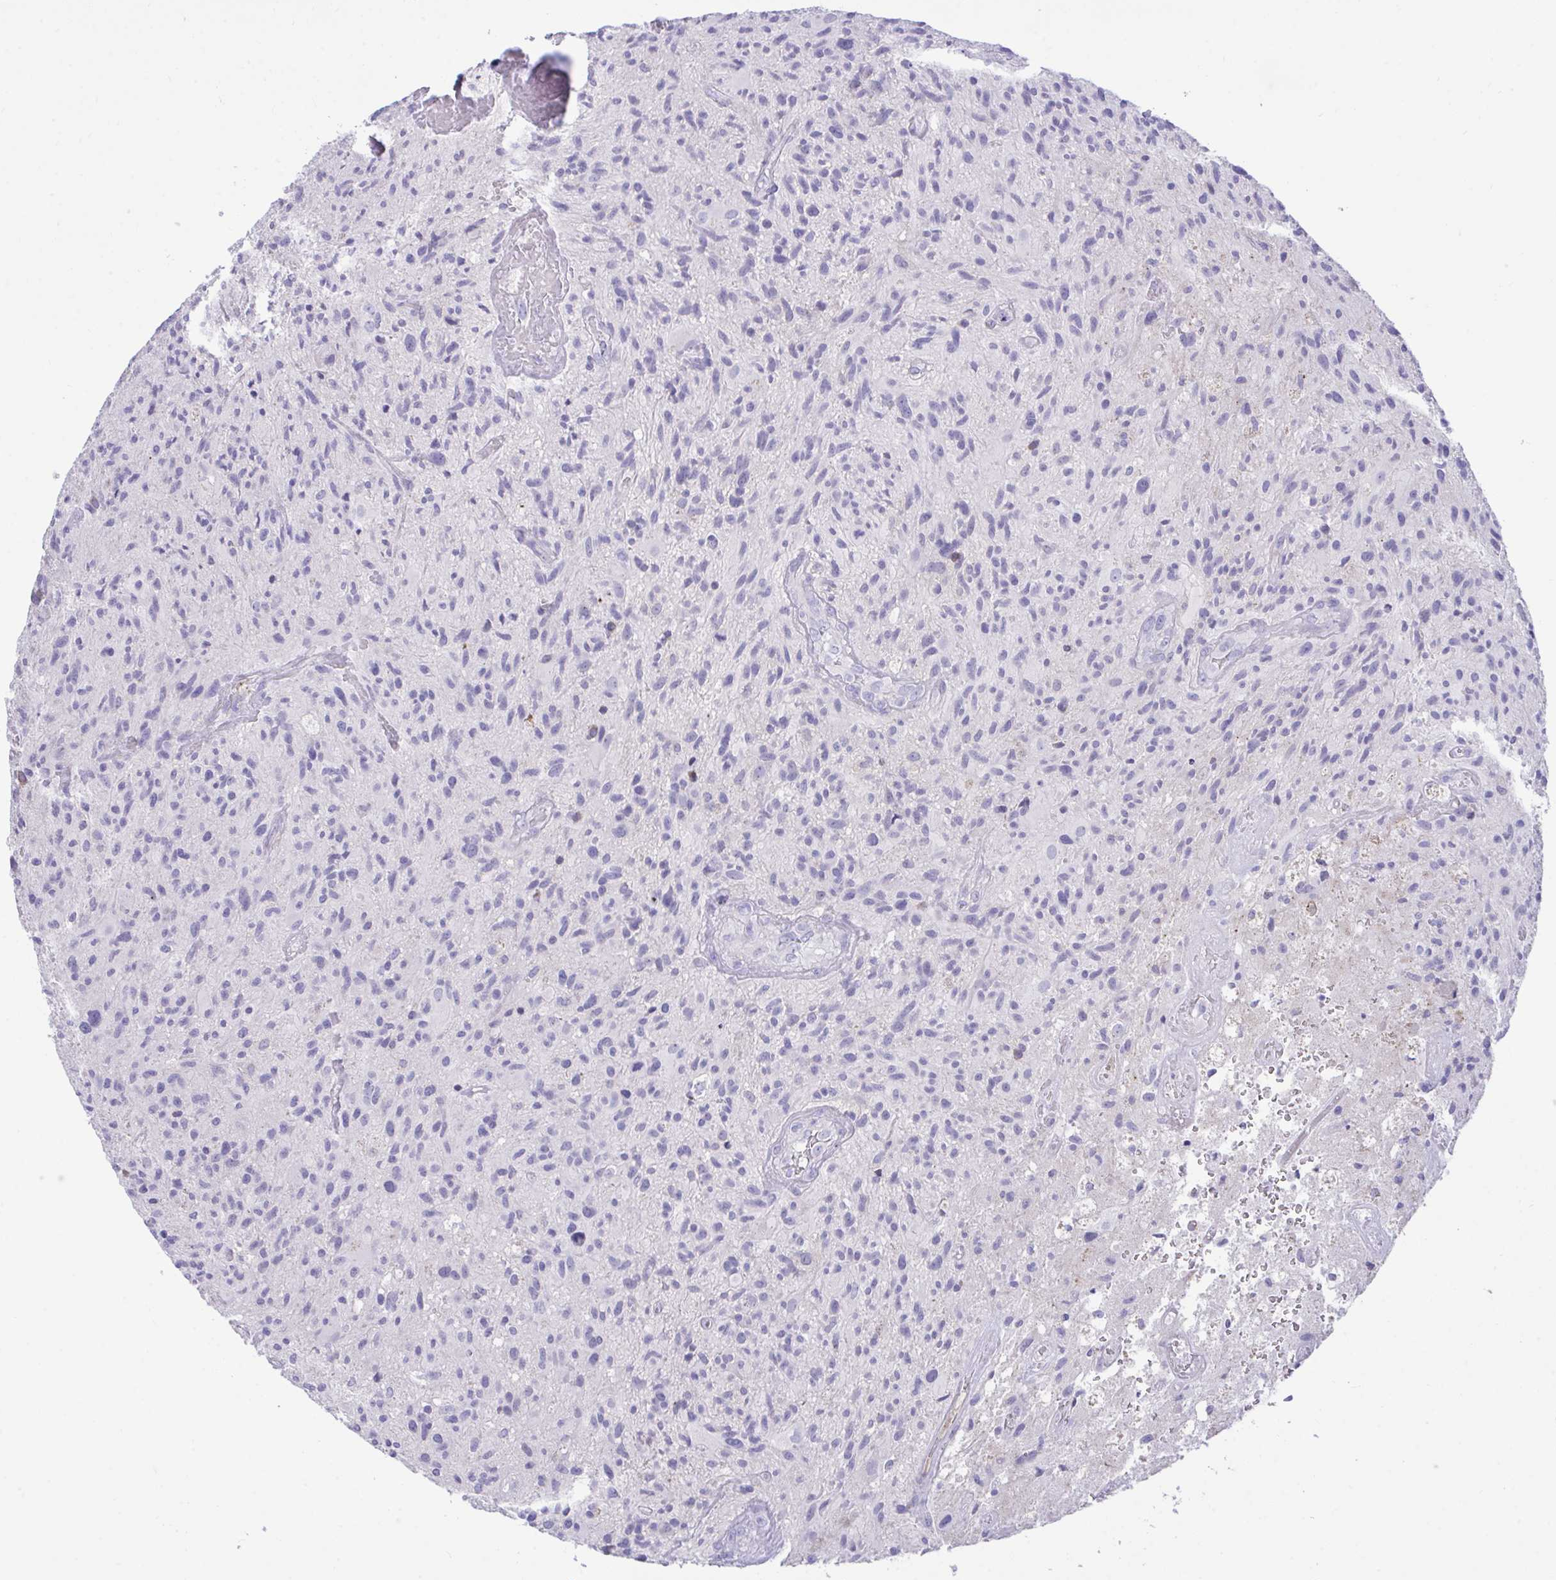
{"staining": {"intensity": "negative", "quantity": "none", "location": "none"}, "tissue": "glioma", "cell_type": "Tumor cells", "image_type": "cancer", "snomed": [{"axis": "morphology", "description": "Glioma, malignant, High grade"}, {"axis": "topography", "description": "Brain"}], "caption": "This is an IHC image of human malignant glioma (high-grade). There is no expression in tumor cells.", "gene": "PLEKHH1", "patient": {"sex": "female", "age": 70}}